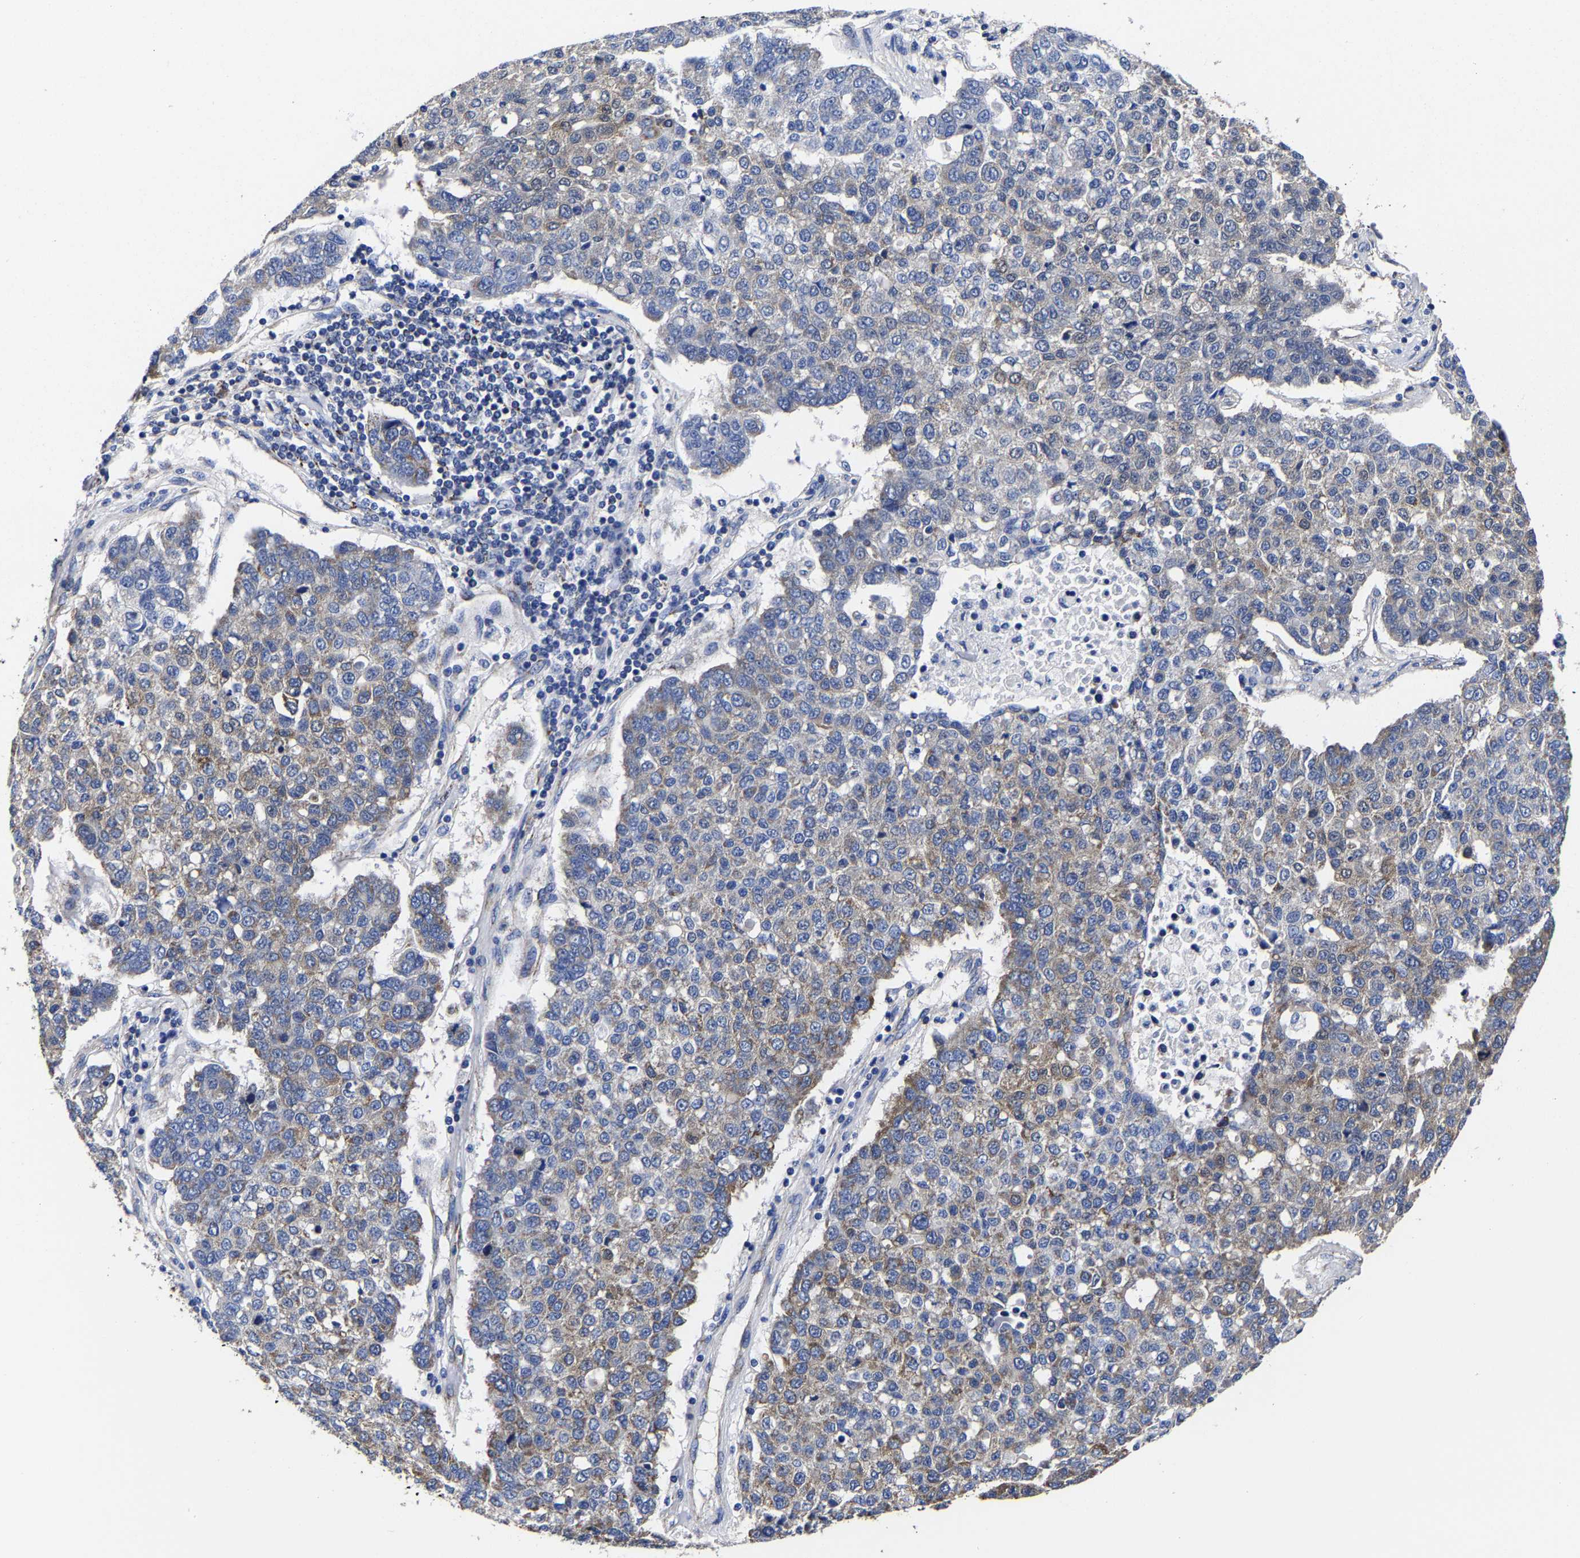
{"staining": {"intensity": "weak", "quantity": "25%-75%", "location": "cytoplasmic/membranous"}, "tissue": "pancreatic cancer", "cell_type": "Tumor cells", "image_type": "cancer", "snomed": [{"axis": "morphology", "description": "Adenocarcinoma, NOS"}, {"axis": "topography", "description": "Pancreas"}], "caption": "IHC staining of pancreatic adenocarcinoma, which exhibits low levels of weak cytoplasmic/membranous staining in about 25%-75% of tumor cells indicating weak cytoplasmic/membranous protein expression. The staining was performed using DAB (3,3'-diaminobenzidine) (brown) for protein detection and nuclei were counterstained in hematoxylin (blue).", "gene": "AASS", "patient": {"sex": "female", "age": 61}}